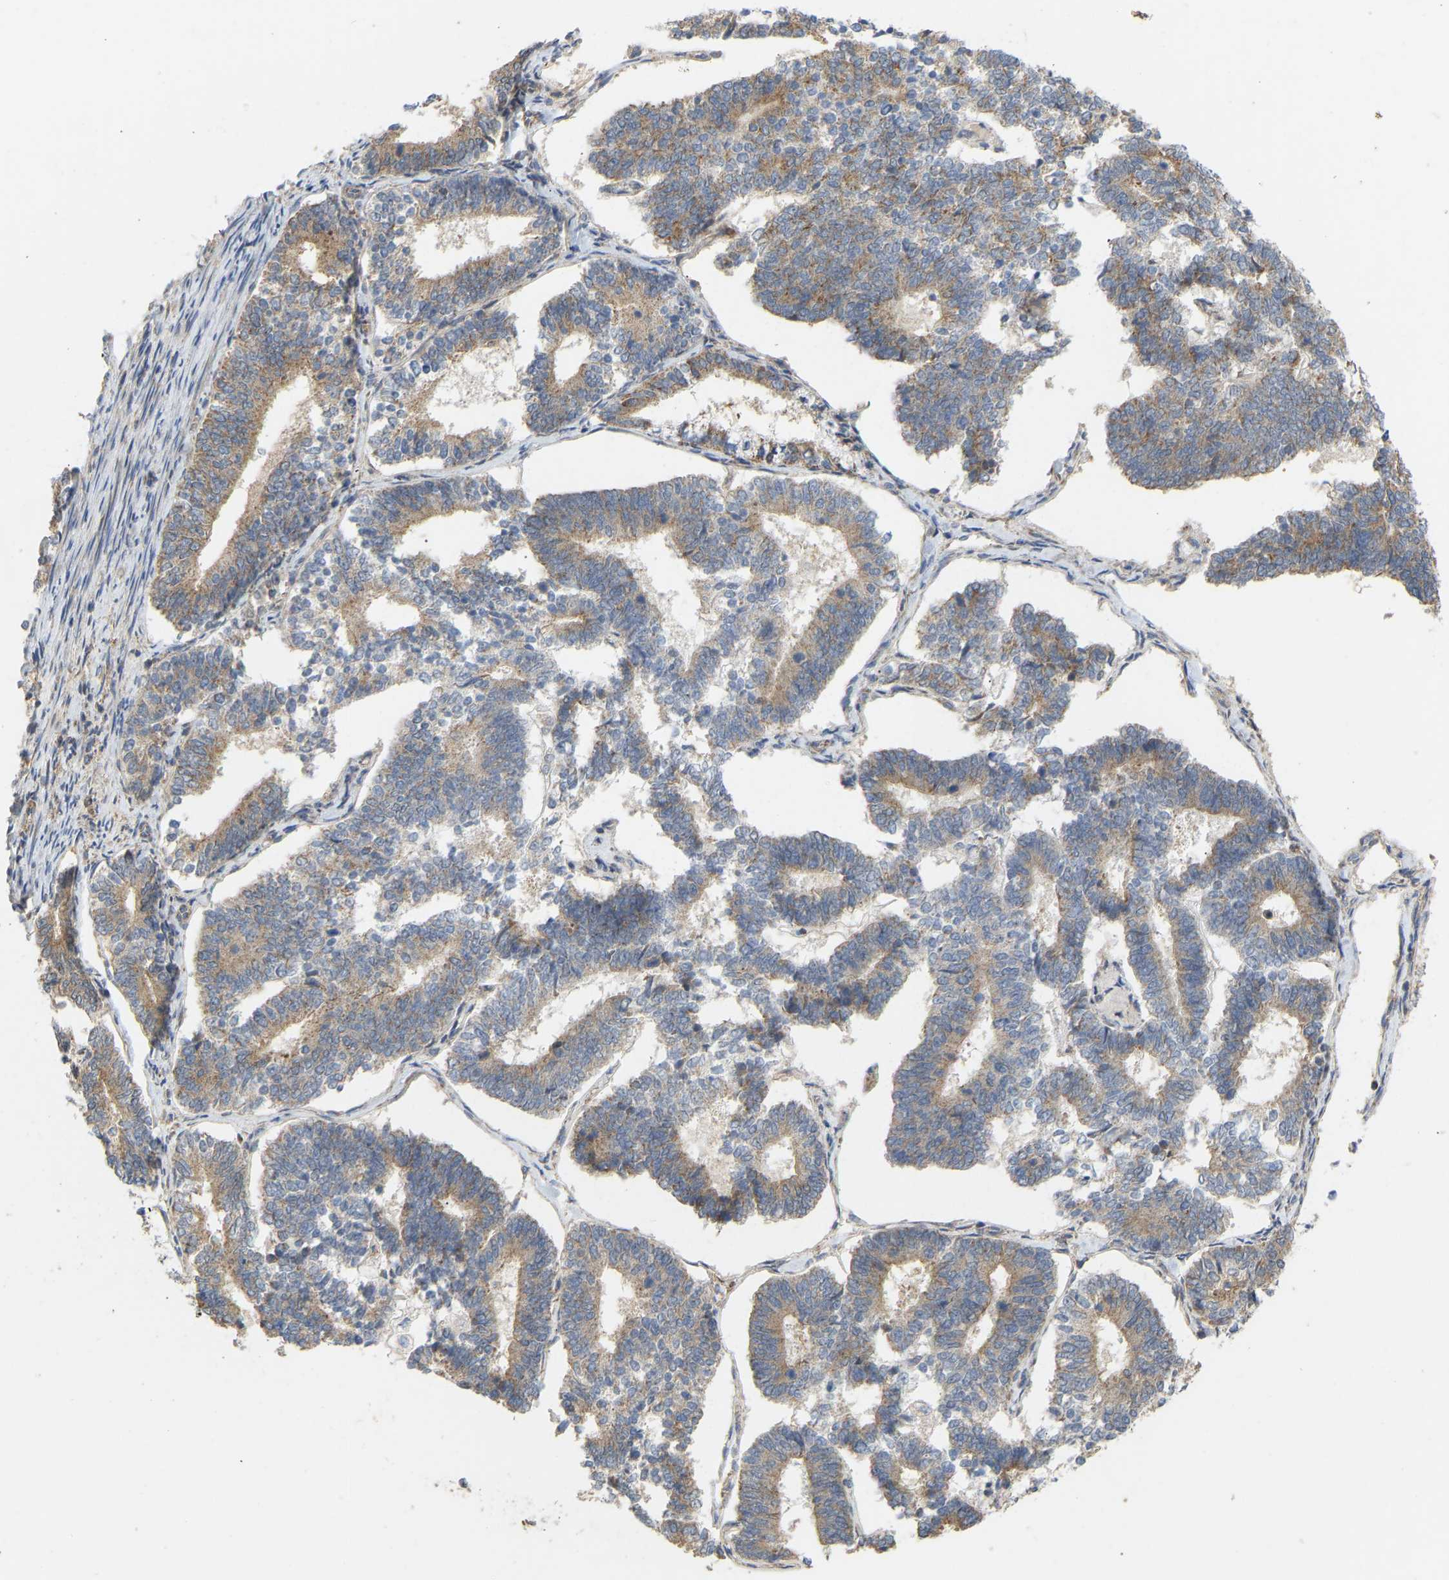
{"staining": {"intensity": "moderate", "quantity": ">75%", "location": "cytoplasmic/membranous"}, "tissue": "endometrial cancer", "cell_type": "Tumor cells", "image_type": "cancer", "snomed": [{"axis": "morphology", "description": "Adenocarcinoma, NOS"}, {"axis": "topography", "description": "Endometrium"}], "caption": "Protein analysis of endometrial adenocarcinoma tissue demonstrates moderate cytoplasmic/membranous staining in approximately >75% of tumor cells. The staining was performed using DAB, with brown indicating positive protein expression. Nuclei are stained blue with hematoxylin.", "gene": "HACD2", "patient": {"sex": "female", "age": 70}}